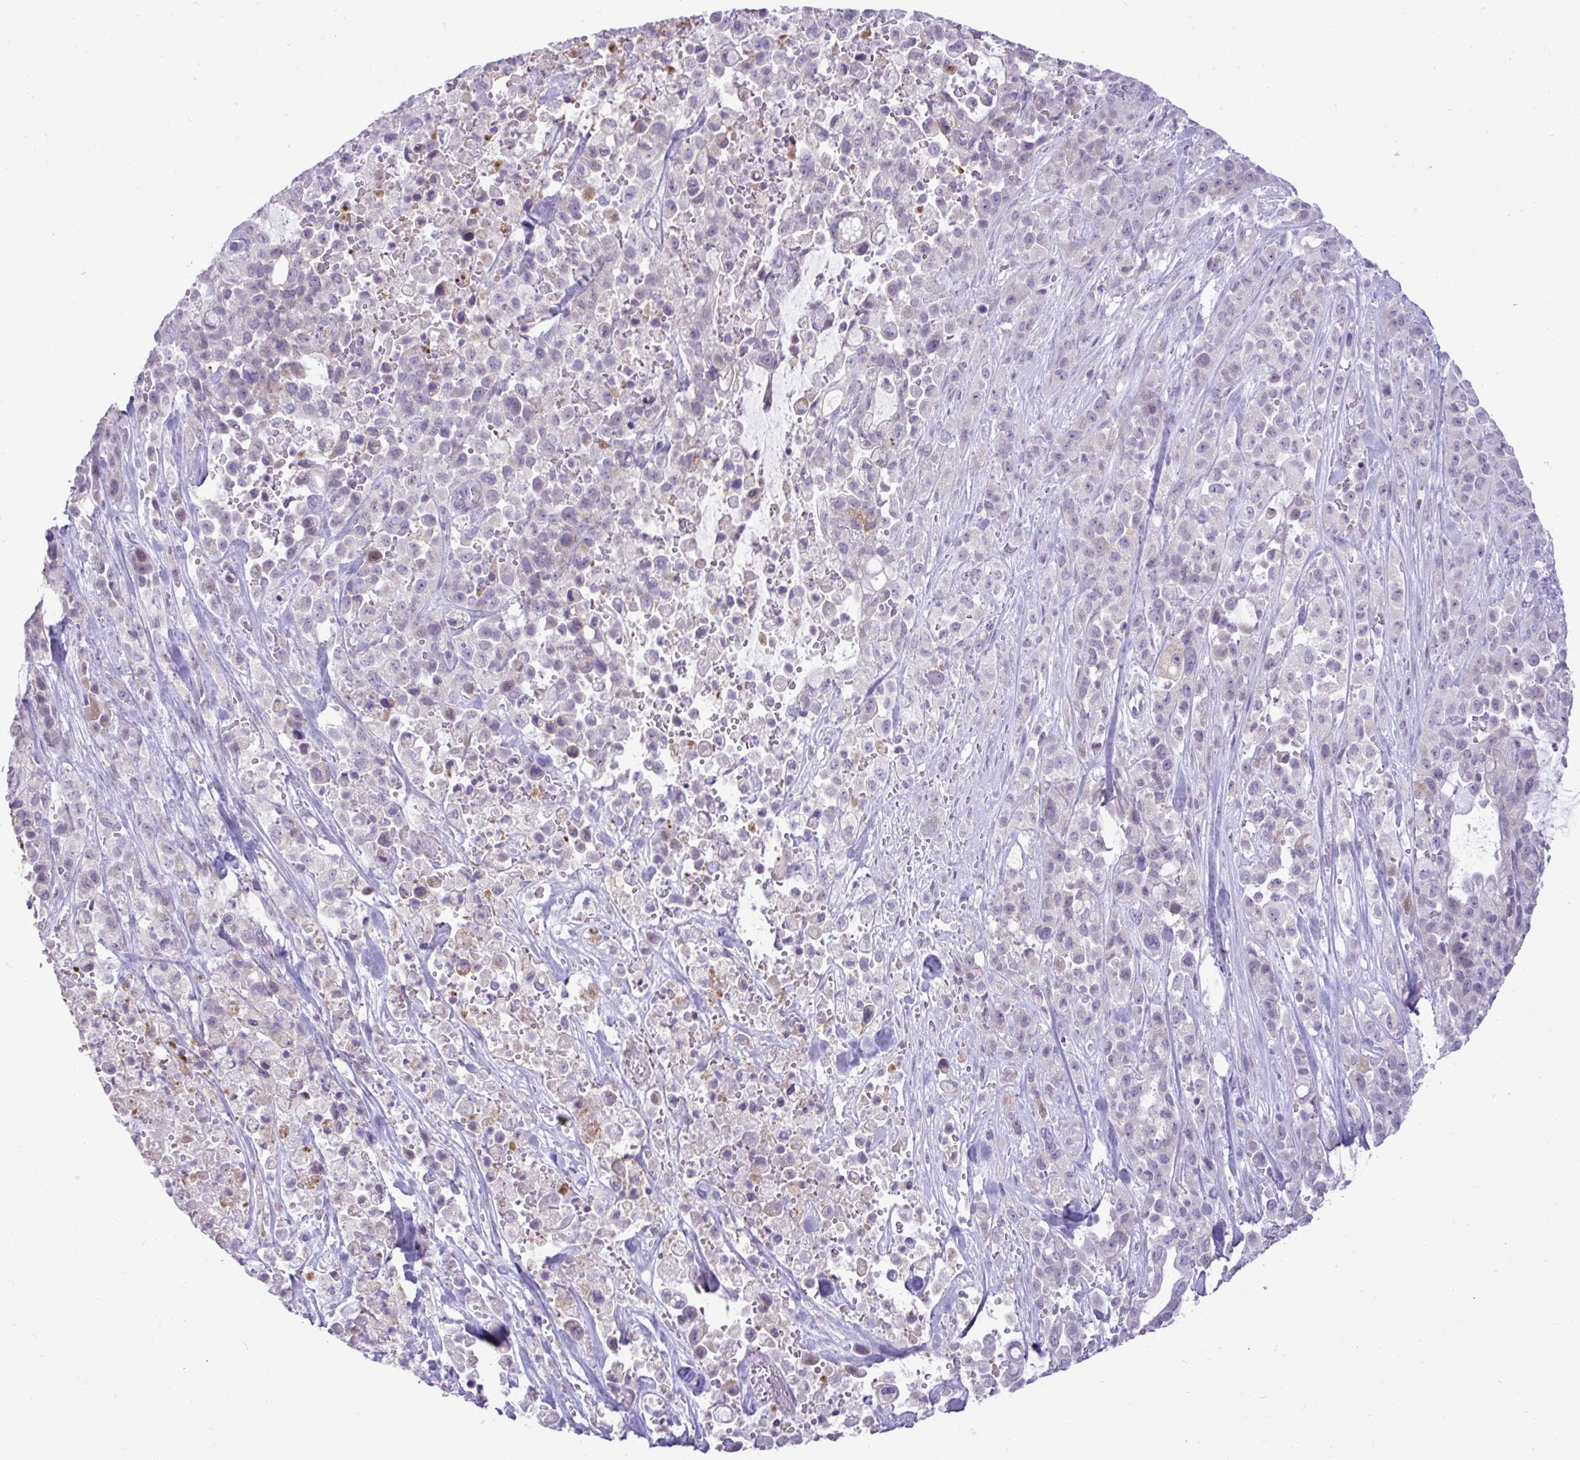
{"staining": {"intensity": "negative", "quantity": "none", "location": "none"}, "tissue": "pancreatic cancer", "cell_type": "Tumor cells", "image_type": "cancer", "snomed": [{"axis": "morphology", "description": "Adenocarcinoma, NOS"}, {"axis": "topography", "description": "Pancreas"}], "caption": "A photomicrograph of pancreatic adenocarcinoma stained for a protein reveals no brown staining in tumor cells.", "gene": "SPAG1", "patient": {"sex": "male", "age": 44}}